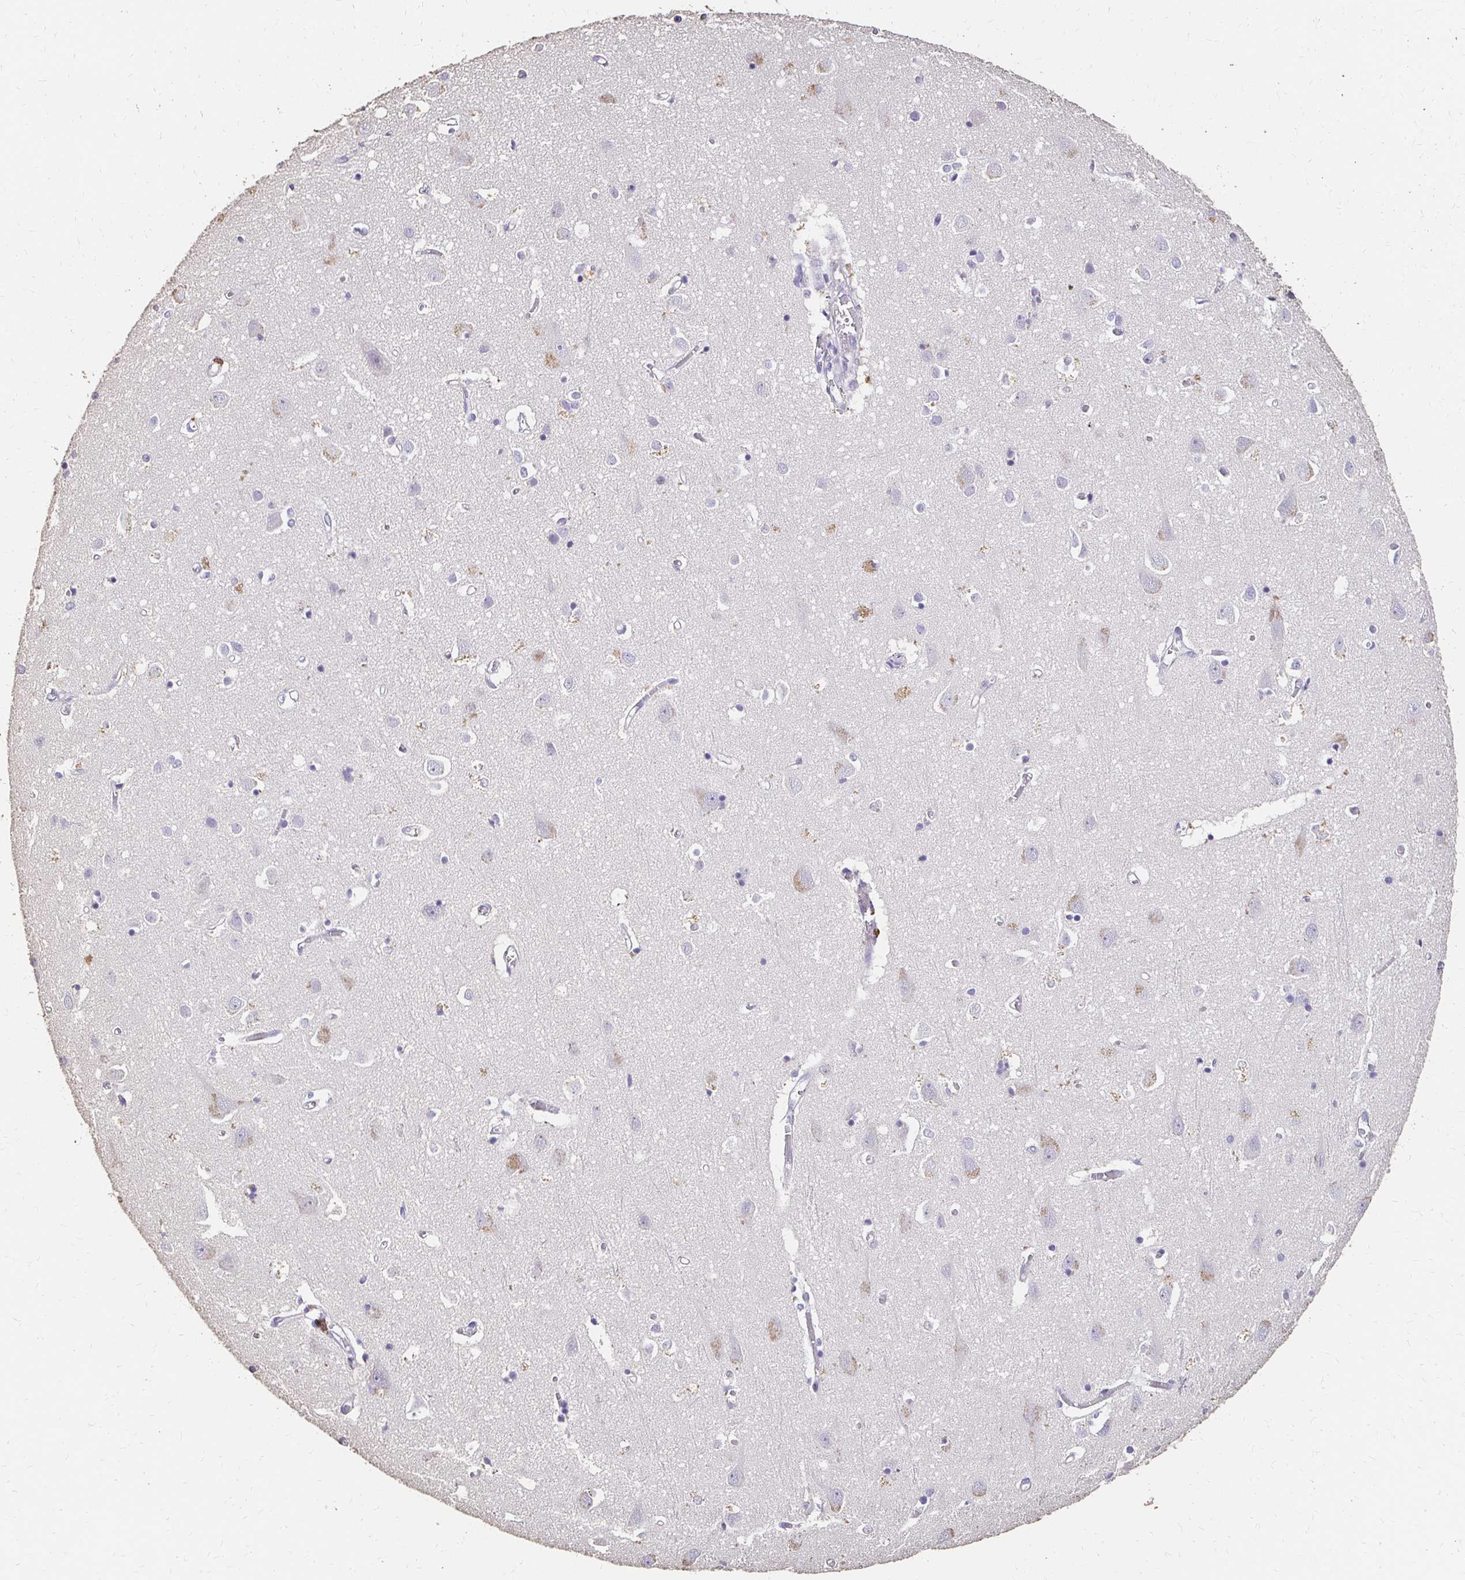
{"staining": {"intensity": "moderate", "quantity": "<25%", "location": "cytoplasmic/membranous"}, "tissue": "cerebral cortex", "cell_type": "Endothelial cells", "image_type": "normal", "snomed": [{"axis": "morphology", "description": "Normal tissue, NOS"}, {"axis": "topography", "description": "Cerebral cortex"}], "caption": "Immunohistochemistry (IHC) image of benign cerebral cortex: human cerebral cortex stained using IHC demonstrates low levels of moderate protein expression localized specifically in the cytoplasmic/membranous of endothelial cells, appearing as a cytoplasmic/membranous brown color.", "gene": "UGT1A6", "patient": {"sex": "male", "age": 70}}